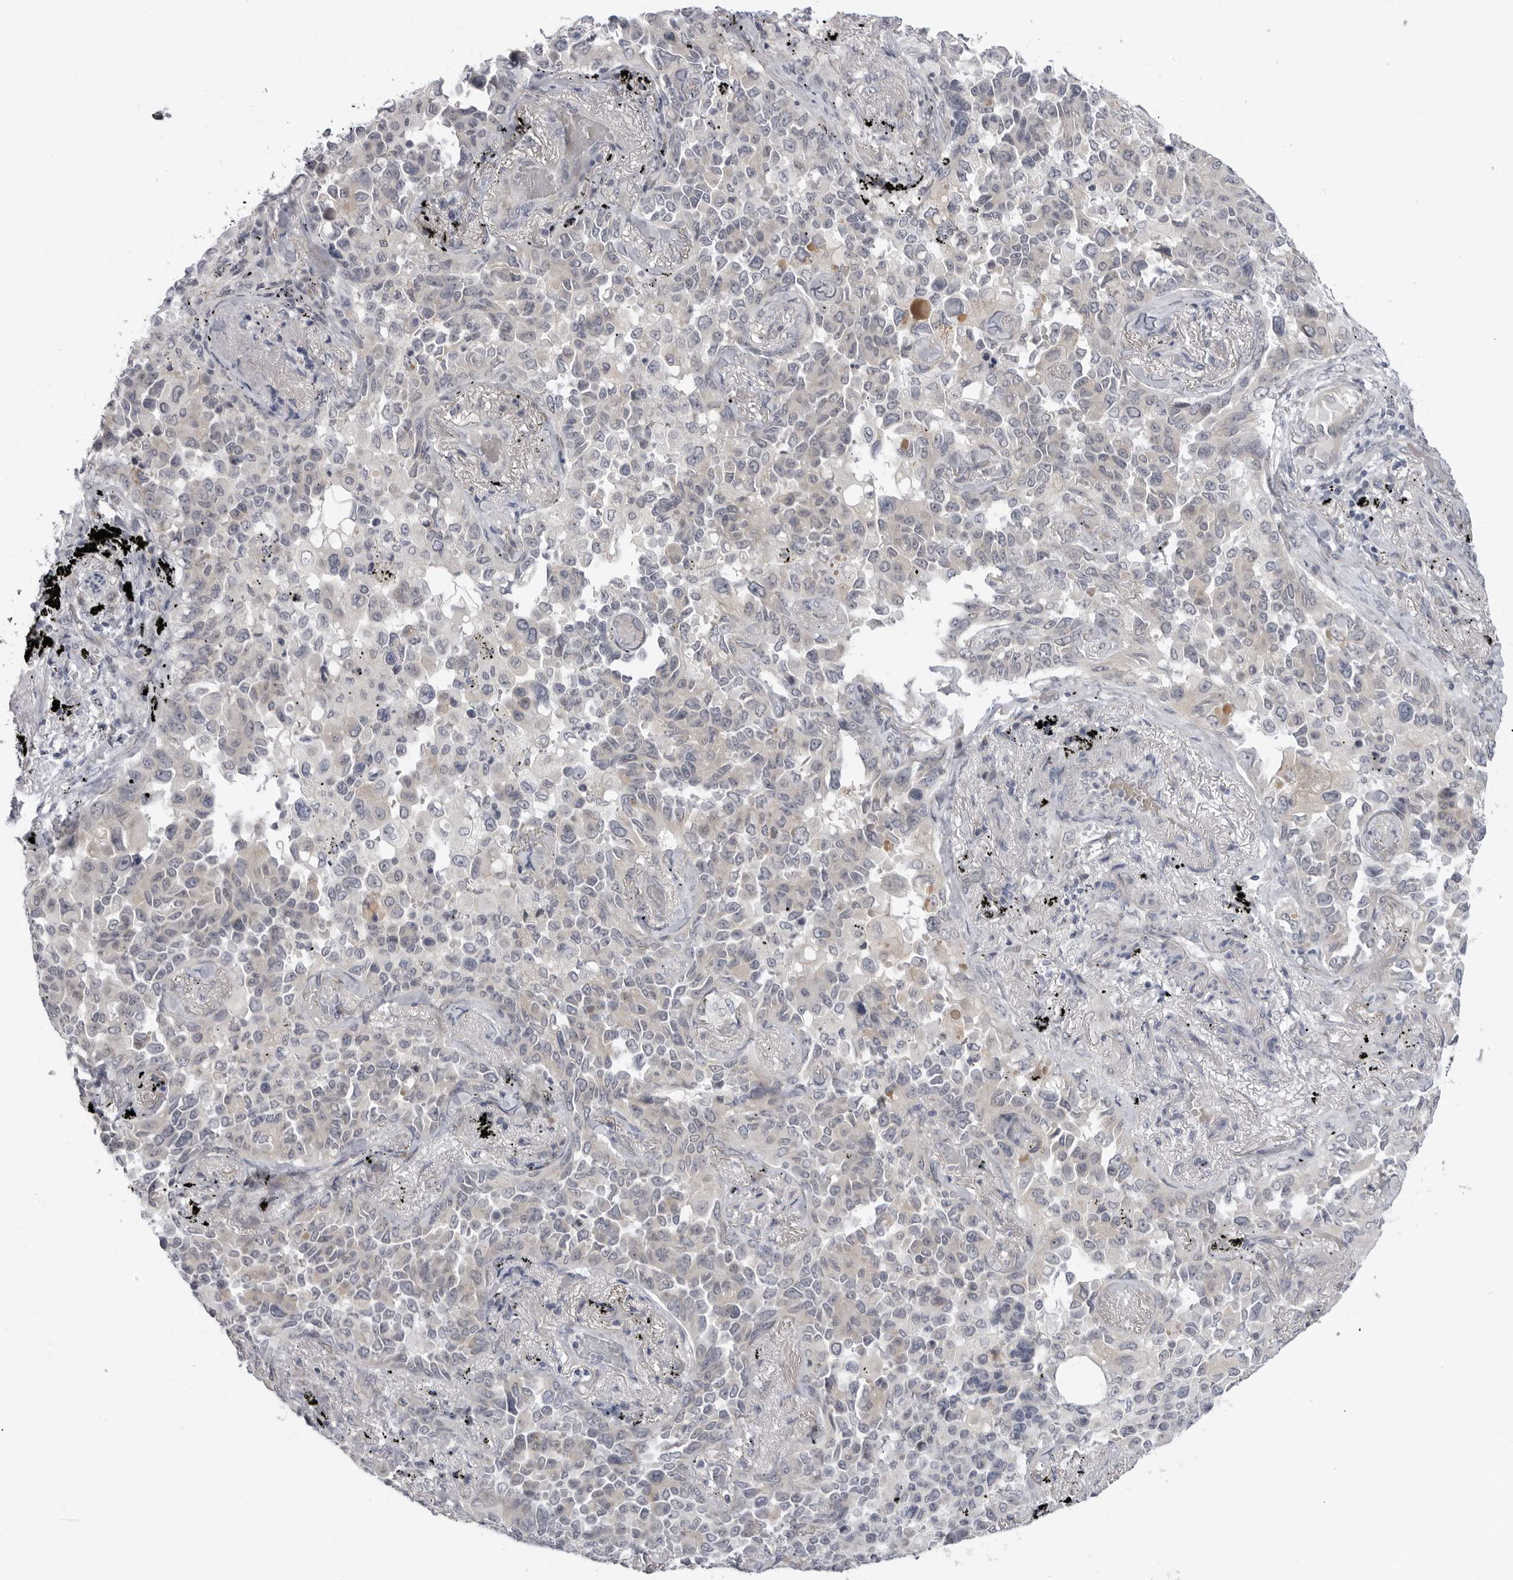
{"staining": {"intensity": "negative", "quantity": "none", "location": "none"}, "tissue": "lung cancer", "cell_type": "Tumor cells", "image_type": "cancer", "snomed": [{"axis": "morphology", "description": "Adenocarcinoma, NOS"}, {"axis": "topography", "description": "Lung"}], "caption": "Photomicrograph shows no protein staining in tumor cells of lung adenocarcinoma tissue.", "gene": "LRRC45", "patient": {"sex": "female", "age": 67}}